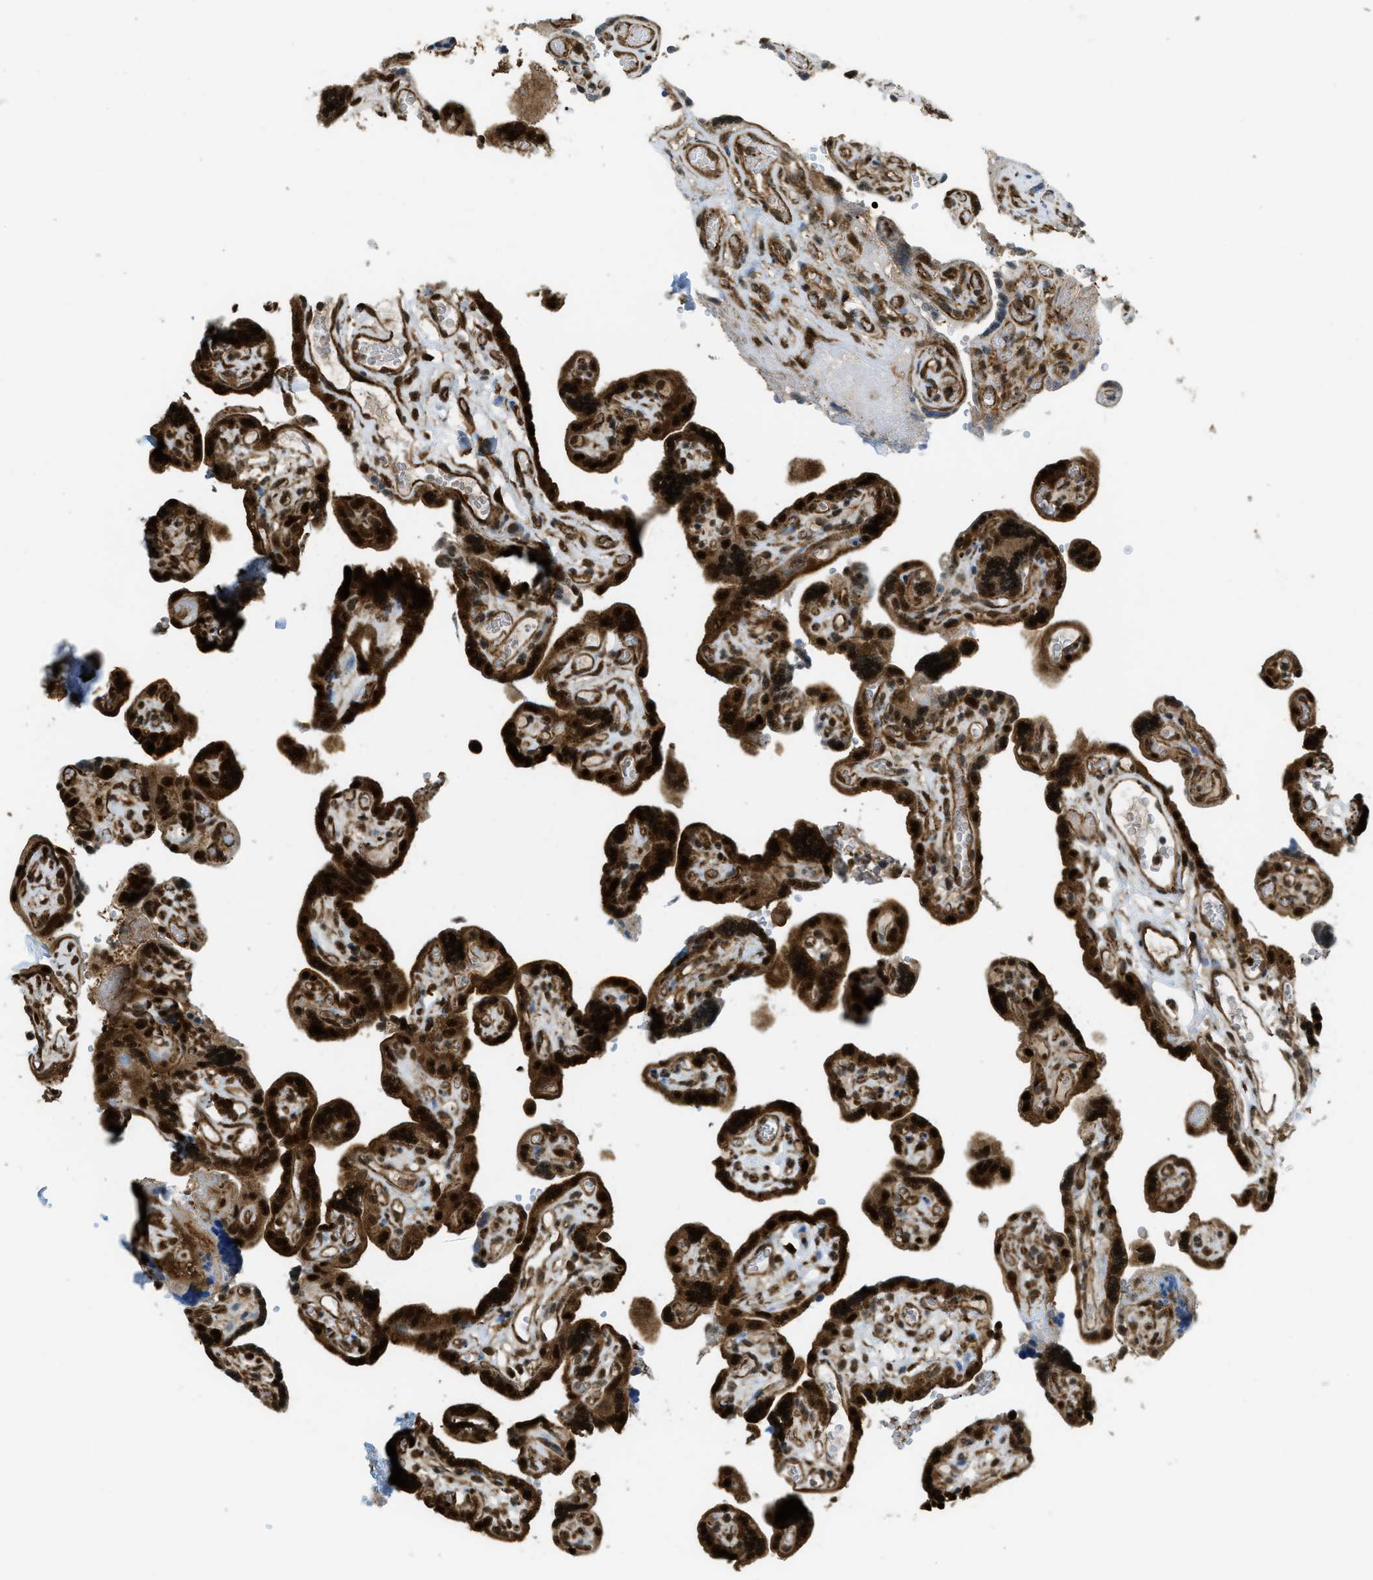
{"staining": {"intensity": "strong", "quantity": ">75%", "location": "cytoplasmic/membranous,nuclear"}, "tissue": "placenta", "cell_type": "Decidual cells", "image_type": "normal", "snomed": [{"axis": "morphology", "description": "Normal tissue, NOS"}, {"axis": "topography", "description": "Placenta"}], "caption": "High-magnification brightfield microscopy of benign placenta stained with DAB (brown) and counterstained with hematoxylin (blue). decidual cells exhibit strong cytoplasmic/membranous,nuclear staining is appreciated in approximately>75% of cells. (IHC, brightfield microscopy, high magnification).", "gene": "TNPO1", "patient": {"sex": "female", "age": 30}}